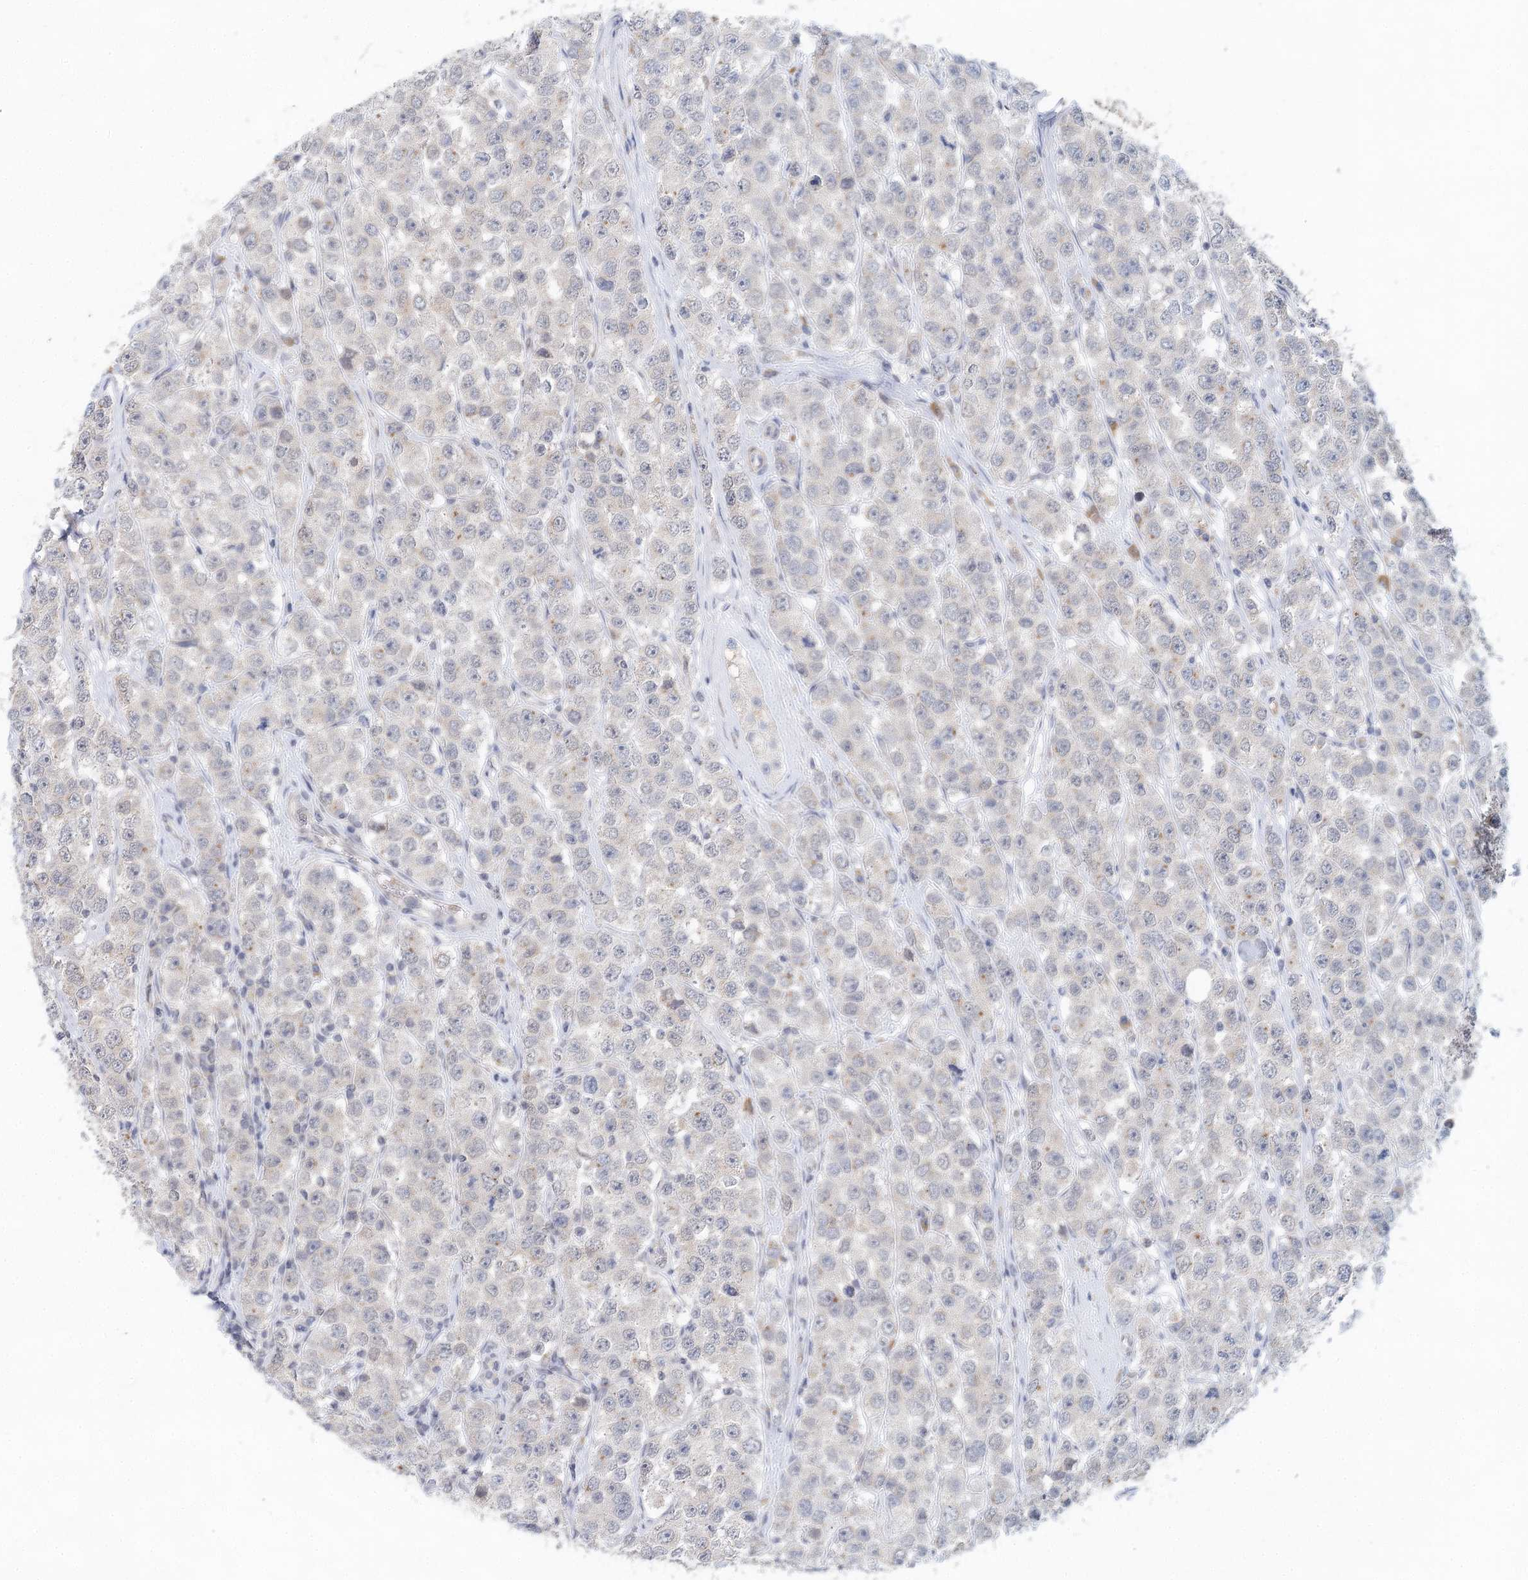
{"staining": {"intensity": "weak", "quantity": "<25%", "location": "cytoplasmic/membranous"}, "tissue": "testis cancer", "cell_type": "Tumor cells", "image_type": "cancer", "snomed": [{"axis": "morphology", "description": "Seminoma, NOS"}, {"axis": "topography", "description": "Testis"}], "caption": "A high-resolution image shows immunohistochemistry staining of testis cancer, which shows no significant expression in tumor cells.", "gene": "BLTP1", "patient": {"sex": "male", "age": 28}}